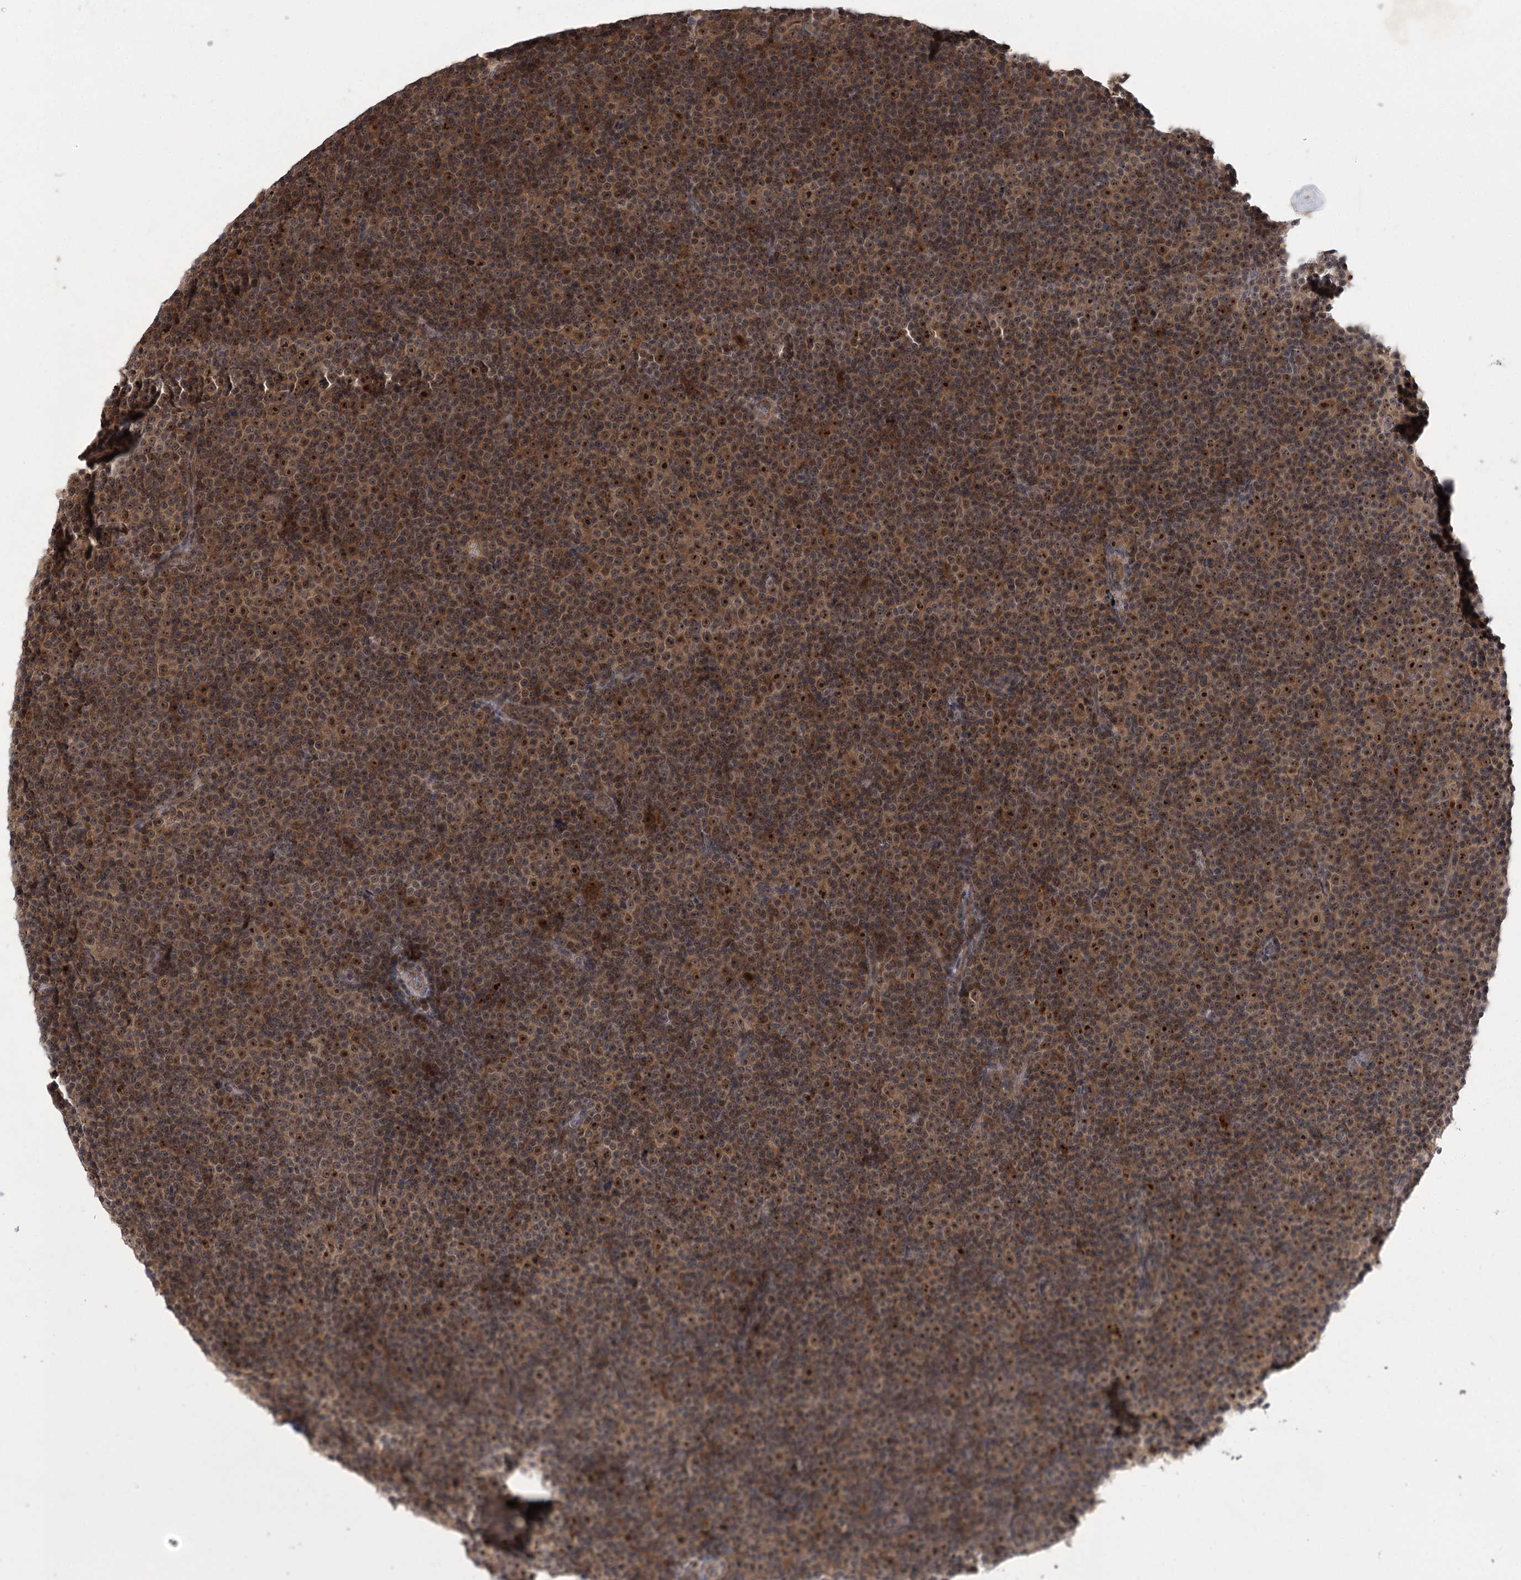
{"staining": {"intensity": "moderate", "quantity": ">75%", "location": "nuclear"}, "tissue": "lymphoma", "cell_type": "Tumor cells", "image_type": "cancer", "snomed": [{"axis": "morphology", "description": "Malignant lymphoma, non-Hodgkin's type, Low grade"}, {"axis": "topography", "description": "Lymph node"}], "caption": "Protein analysis of malignant lymphoma, non-Hodgkin's type (low-grade) tissue shows moderate nuclear expression in about >75% of tumor cells. The protein of interest is stained brown, and the nuclei are stained in blue (DAB (3,3'-diaminobenzidine) IHC with brightfield microscopy, high magnification).", "gene": "SERGEF", "patient": {"sex": "female", "age": 67}}